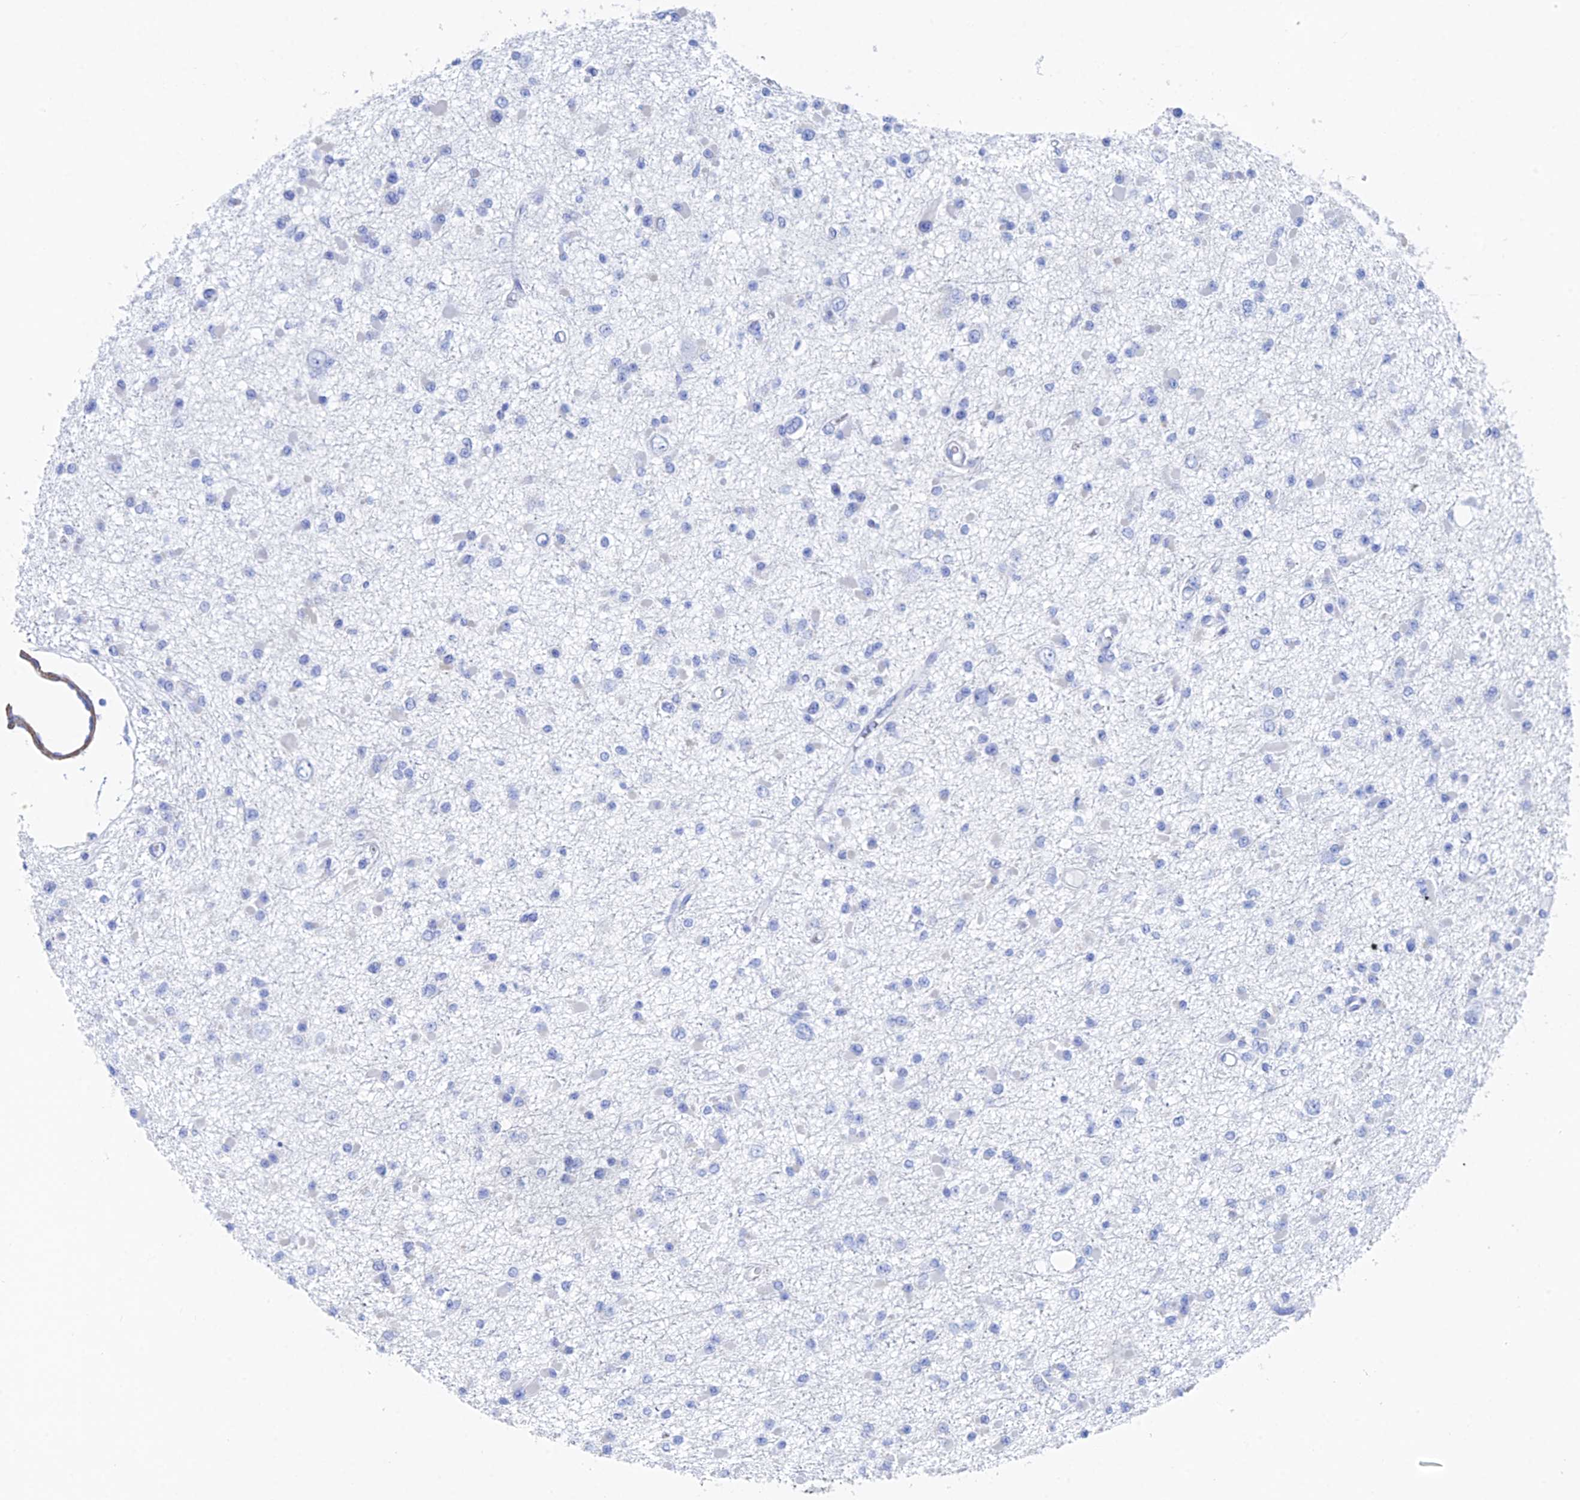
{"staining": {"intensity": "negative", "quantity": "none", "location": "none"}, "tissue": "glioma", "cell_type": "Tumor cells", "image_type": "cancer", "snomed": [{"axis": "morphology", "description": "Glioma, malignant, Low grade"}, {"axis": "topography", "description": "Brain"}], "caption": "DAB (3,3'-diaminobenzidine) immunohistochemical staining of glioma shows no significant staining in tumor cells.", "gene": "KCNK18", "patient": {"sex": "female", "age": 22}}